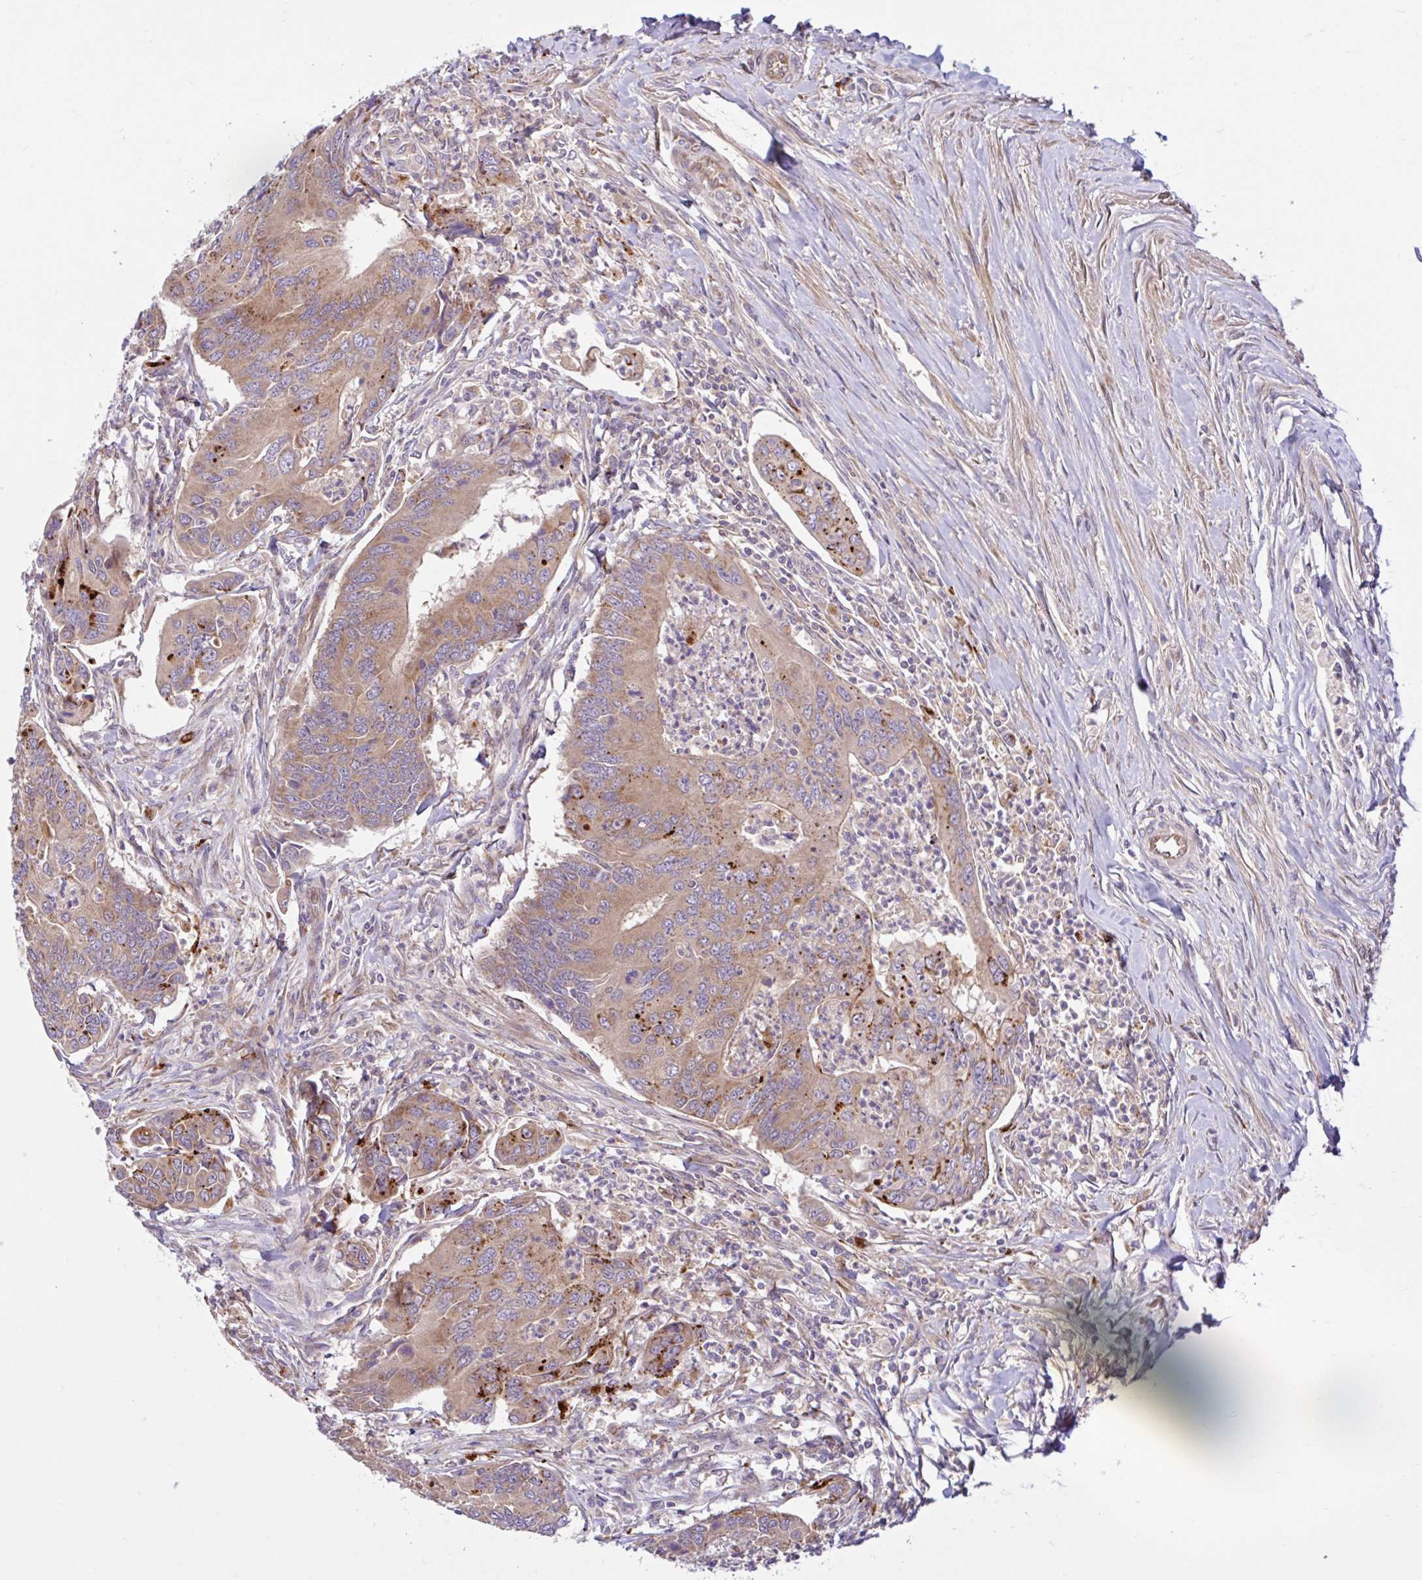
{"staining": {"intensity": "strong", "quantity": "<25%", "location": "cytoplasmic/membranous"}, "tissue": "colorectal cancer", "cell_type": "Tumor cells", "image_type": "cancer", "snomed": [{"axis": "morphology", "description": "Adenocarcinoma, NOS"}, {"axis": "topography", "description": "Colon"}], "caption": "Tumor cells show medium levels of strong cytoplasmic/membranous positivity in about <25% of cells in colorectal adenocarcinoma. (DAB IHC with brightfield microscopy, high magnification).", "gene": "NTPCR", "patient": {"sex": "female", "age": 67}}